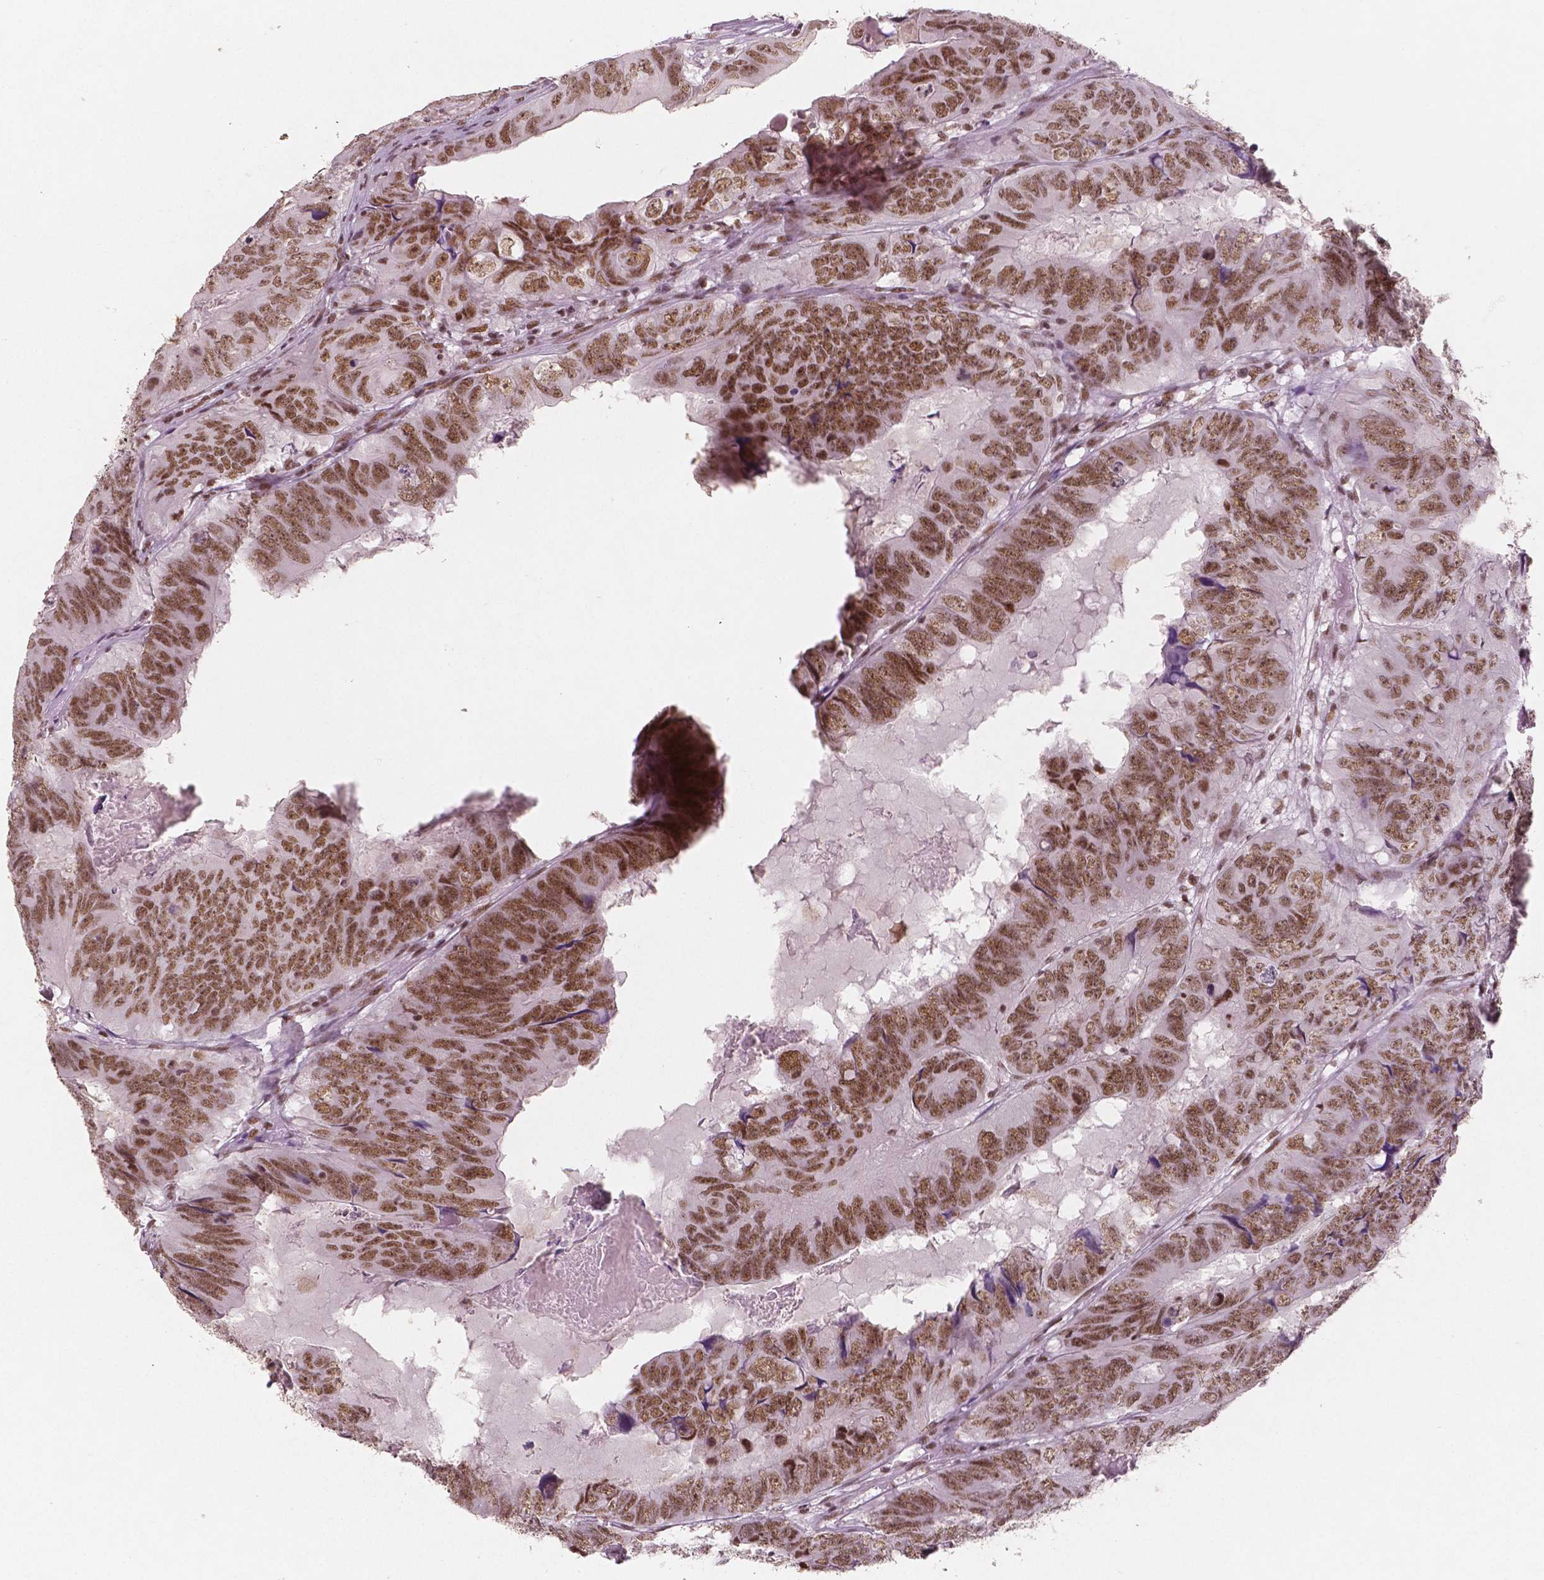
{"staining": {"intensity": "moderate", "quantity": ">75%", "location": "nuclear"}, "tissue": "colorectal cancer", "cell_type": "Tumor cells", "image_type": "cancer", "snomed": [{"axis": "morphology", "description": "Adenocarcinoma, NOS"}, {"axis": "topography", "description": "Colon"}], "caption": "Immunohistochemistry (IHC) (DAB) staining of adenocarcinoma (colorectal) shows moderate nuclear protein positivity in about >75% of tumor cells.", "gene": "BRD4", "patient": {"sex": "male", "age": 79}}